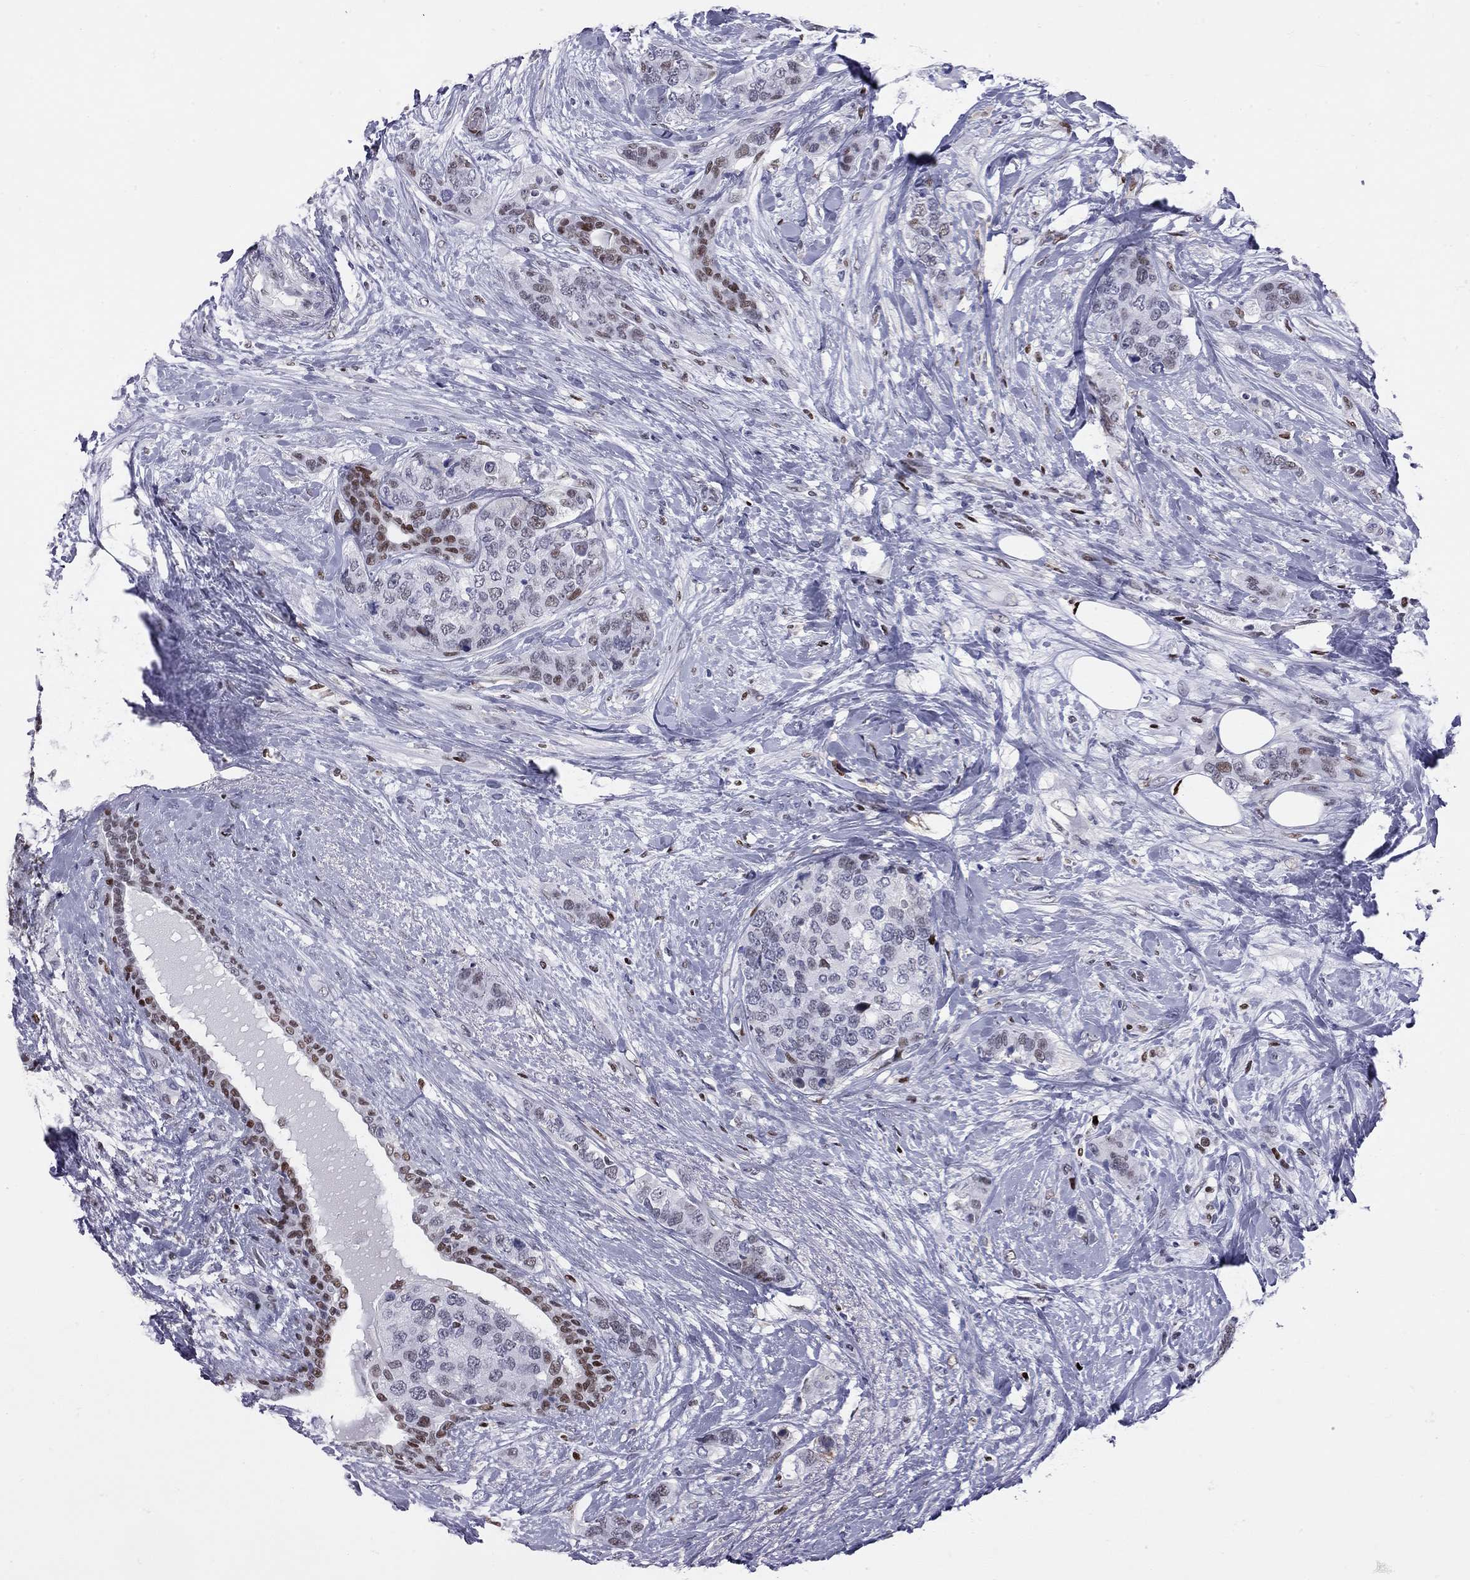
{"staining": {"intensity": "strong", "quantity": "<25%", "location": "nuclear"}, "tissue": "breast cancer", "cell_type": "Tumor cells", "image_type": "cancer", "snomed": [{"axis": "morphology", "description": "Lobular carcinoma"}, {"axis": "topography", "description": "Breast"}], "caption": "Tumor cells reveal medium levels of strong nuclear positivity in about <25% of cells in breast cancer.", "gene": "PCGF3", "patient": {"sex": "female", "age": 59}}